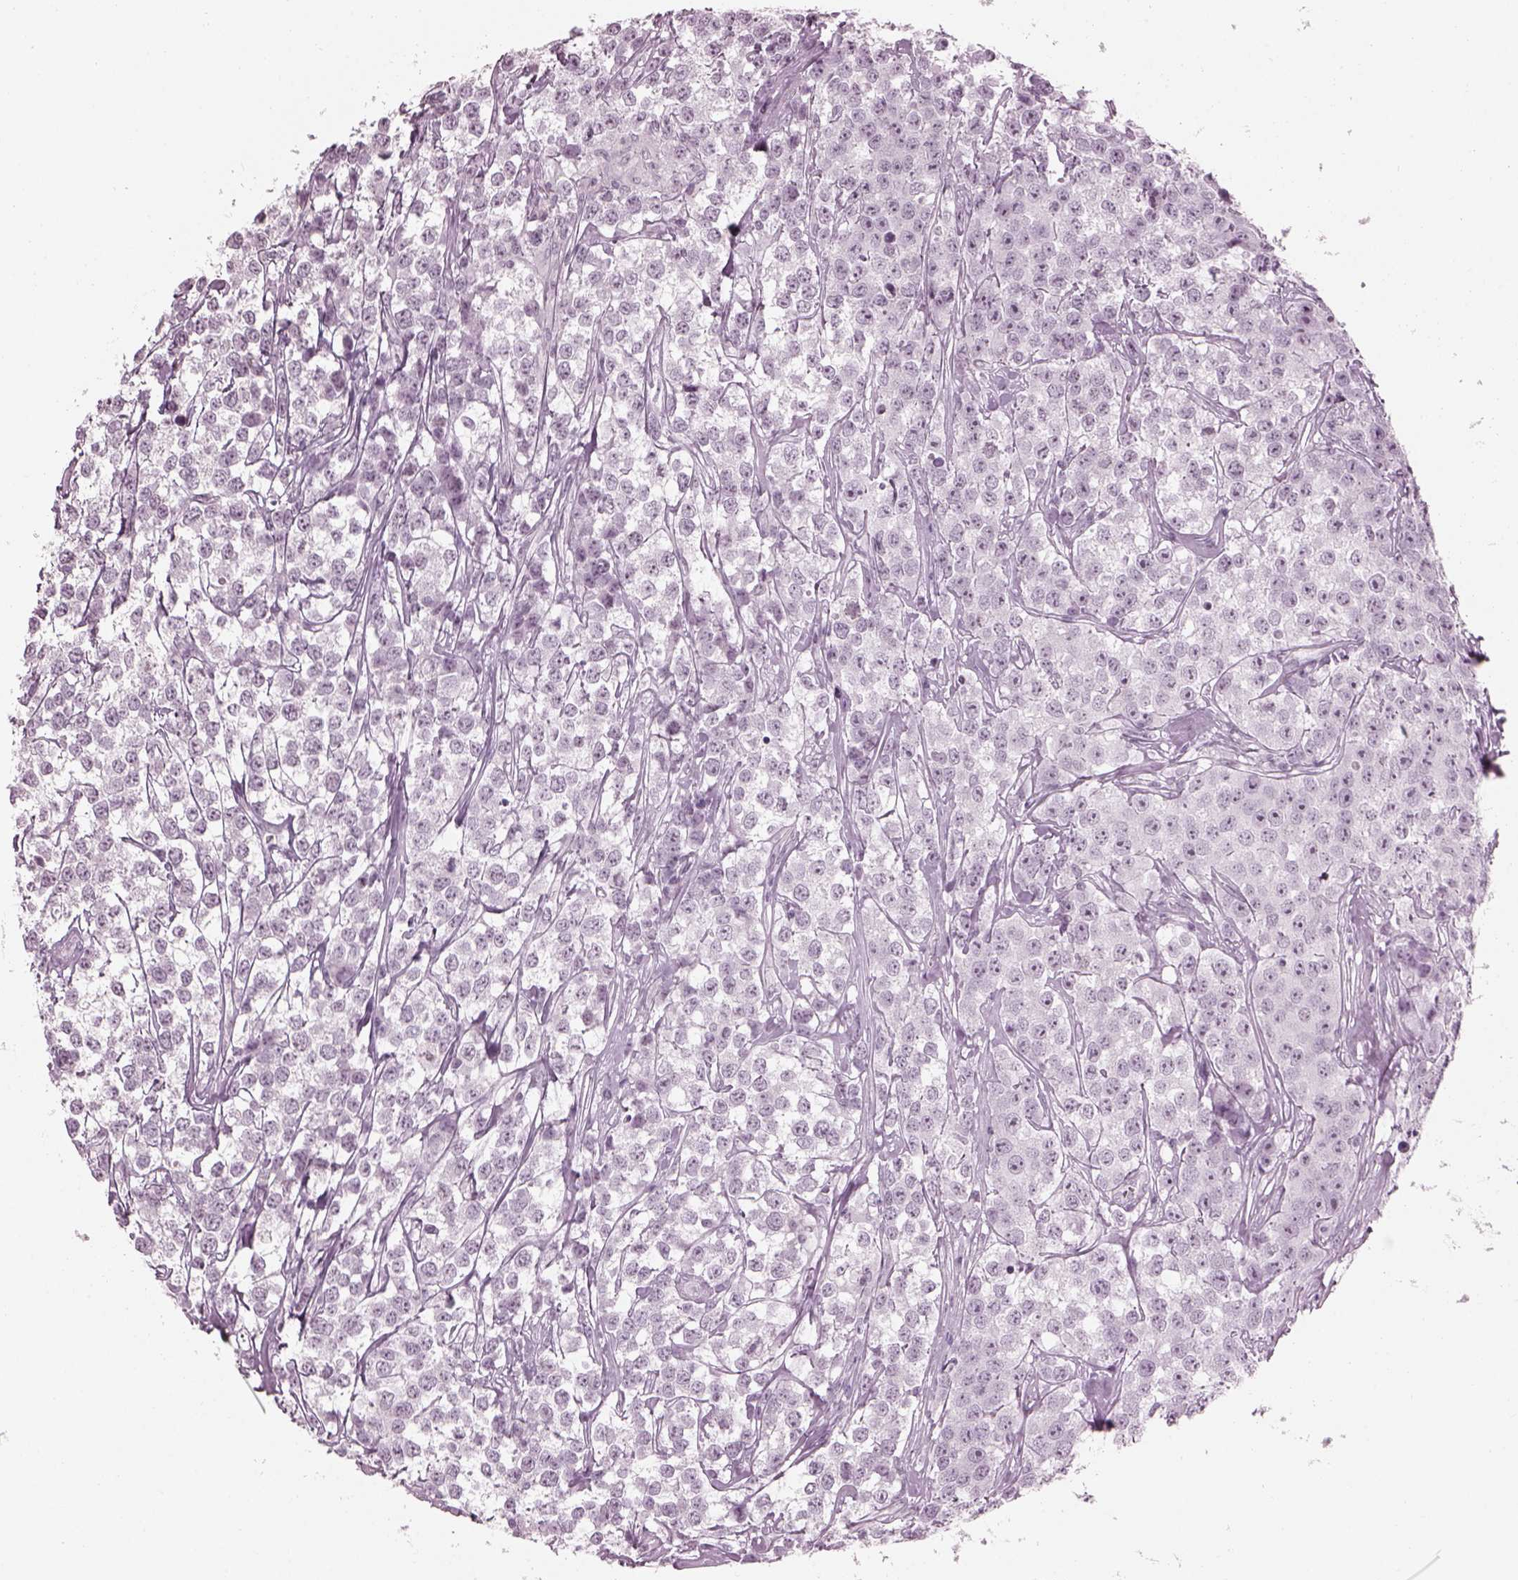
{"staining": {"intensity": "negative", "quantity": "none", "location": "none"}, "tissue": "testis cancer", "cell_type": "Tumor cells", "image_type": "cancer", "snomed": [{"axis": "morphology", "description": "Seminoma, NOS"}, {"axis": "topography", "description": "Testis"}], "caption": "Human testis cancer (seminoma) stained for a protein using IHC displays no positivity in tumor cells.", "gene": "ADGRG2", "patient": {"sex": "male", "age": 59}}